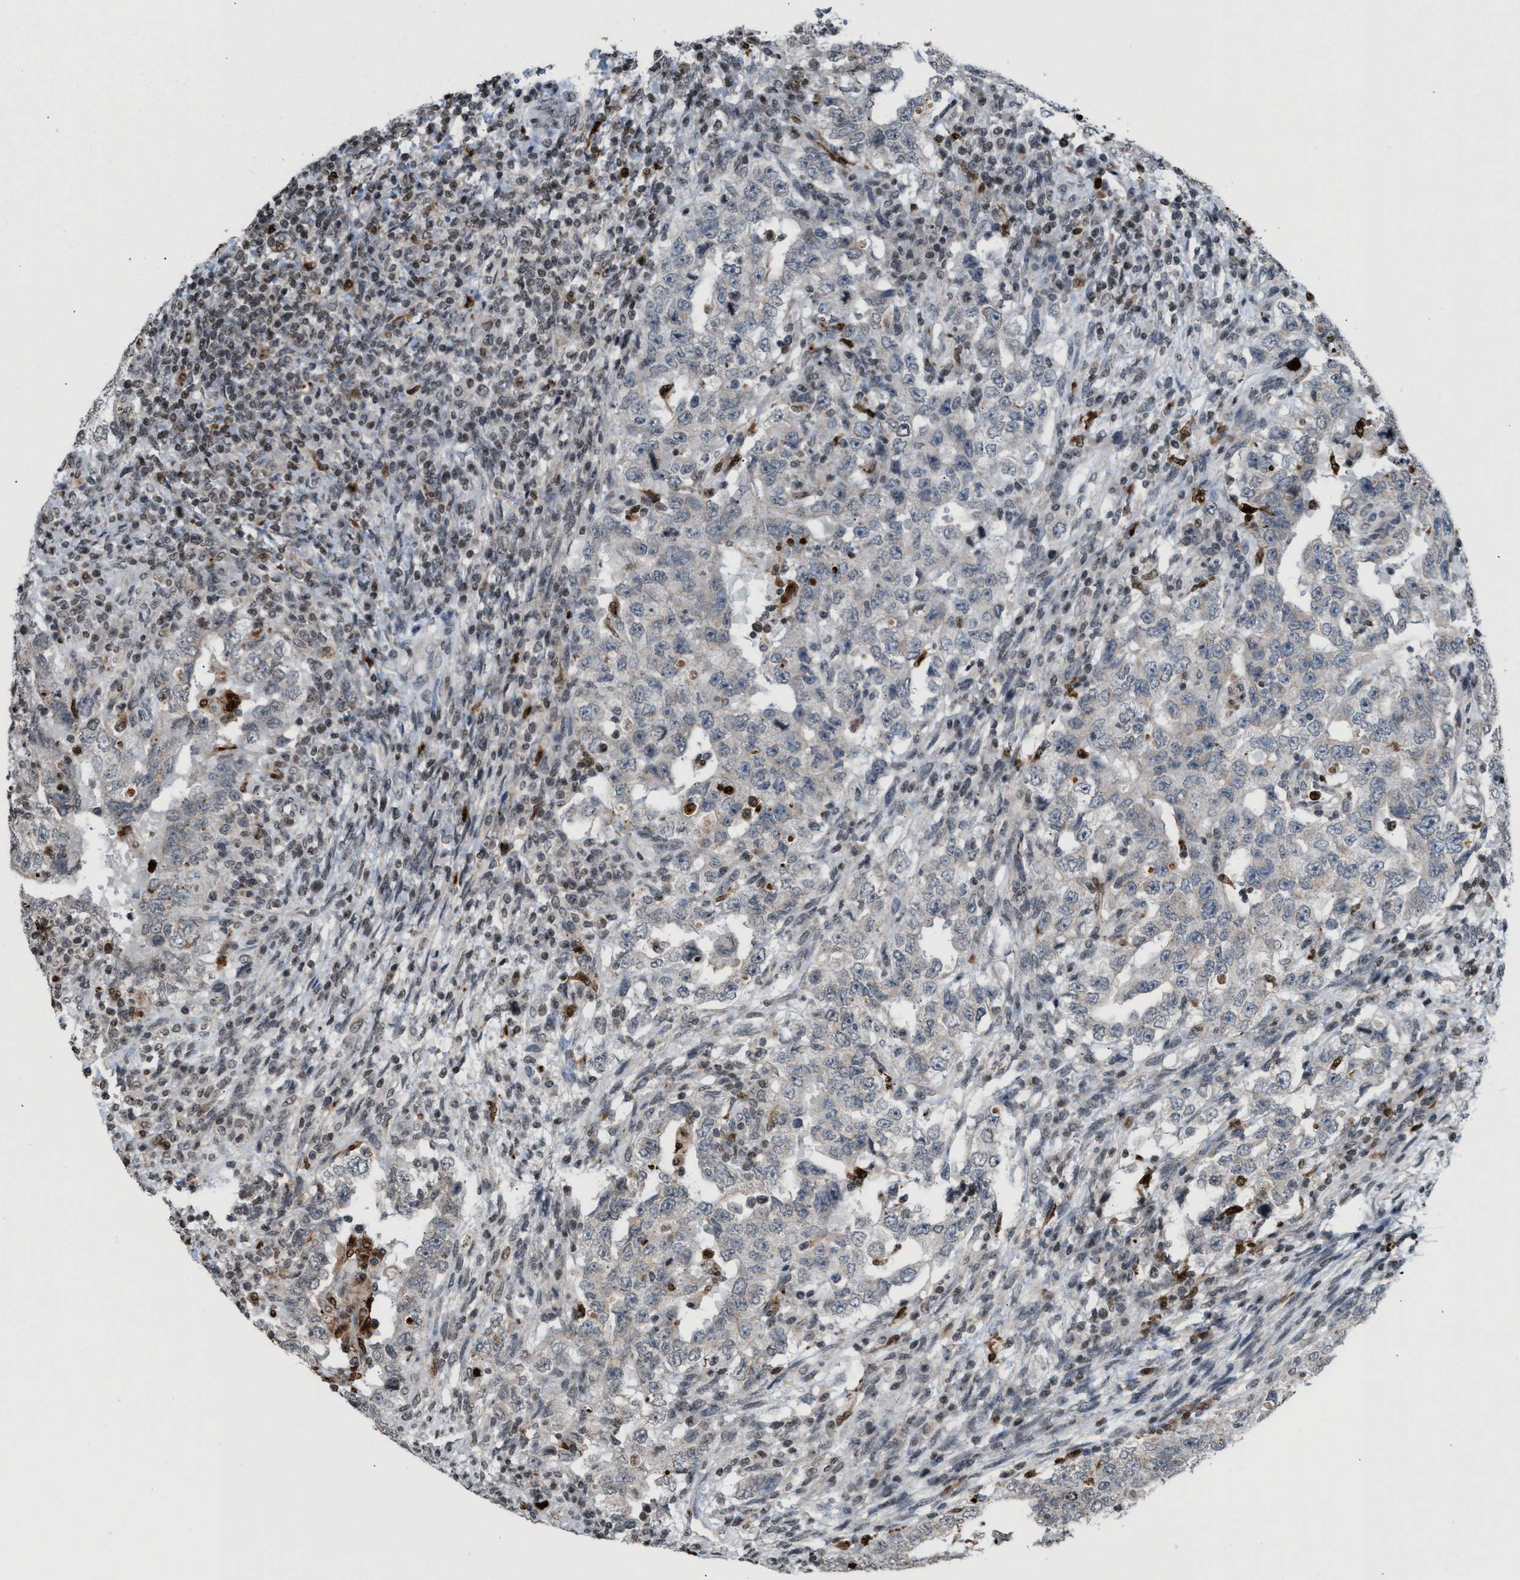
{"staining": {"intensity": "negative", "quantity": "none", "location": "none"}, "tissue": "testis cancer", "cell_type": "Tumor cells", "image_type": "cancer", "snomed": [{"axis": "morphology", "description": "Carcinoma, Embryonal, NOS"}, {"axis": "topography", "description": "Testis"}], "caption": "The histopathology image shows no staining of tumor cells in testis embryonal carcinoma.", "gene": "PRUNE2", "patient": {"sex": "male", "age": 26}}